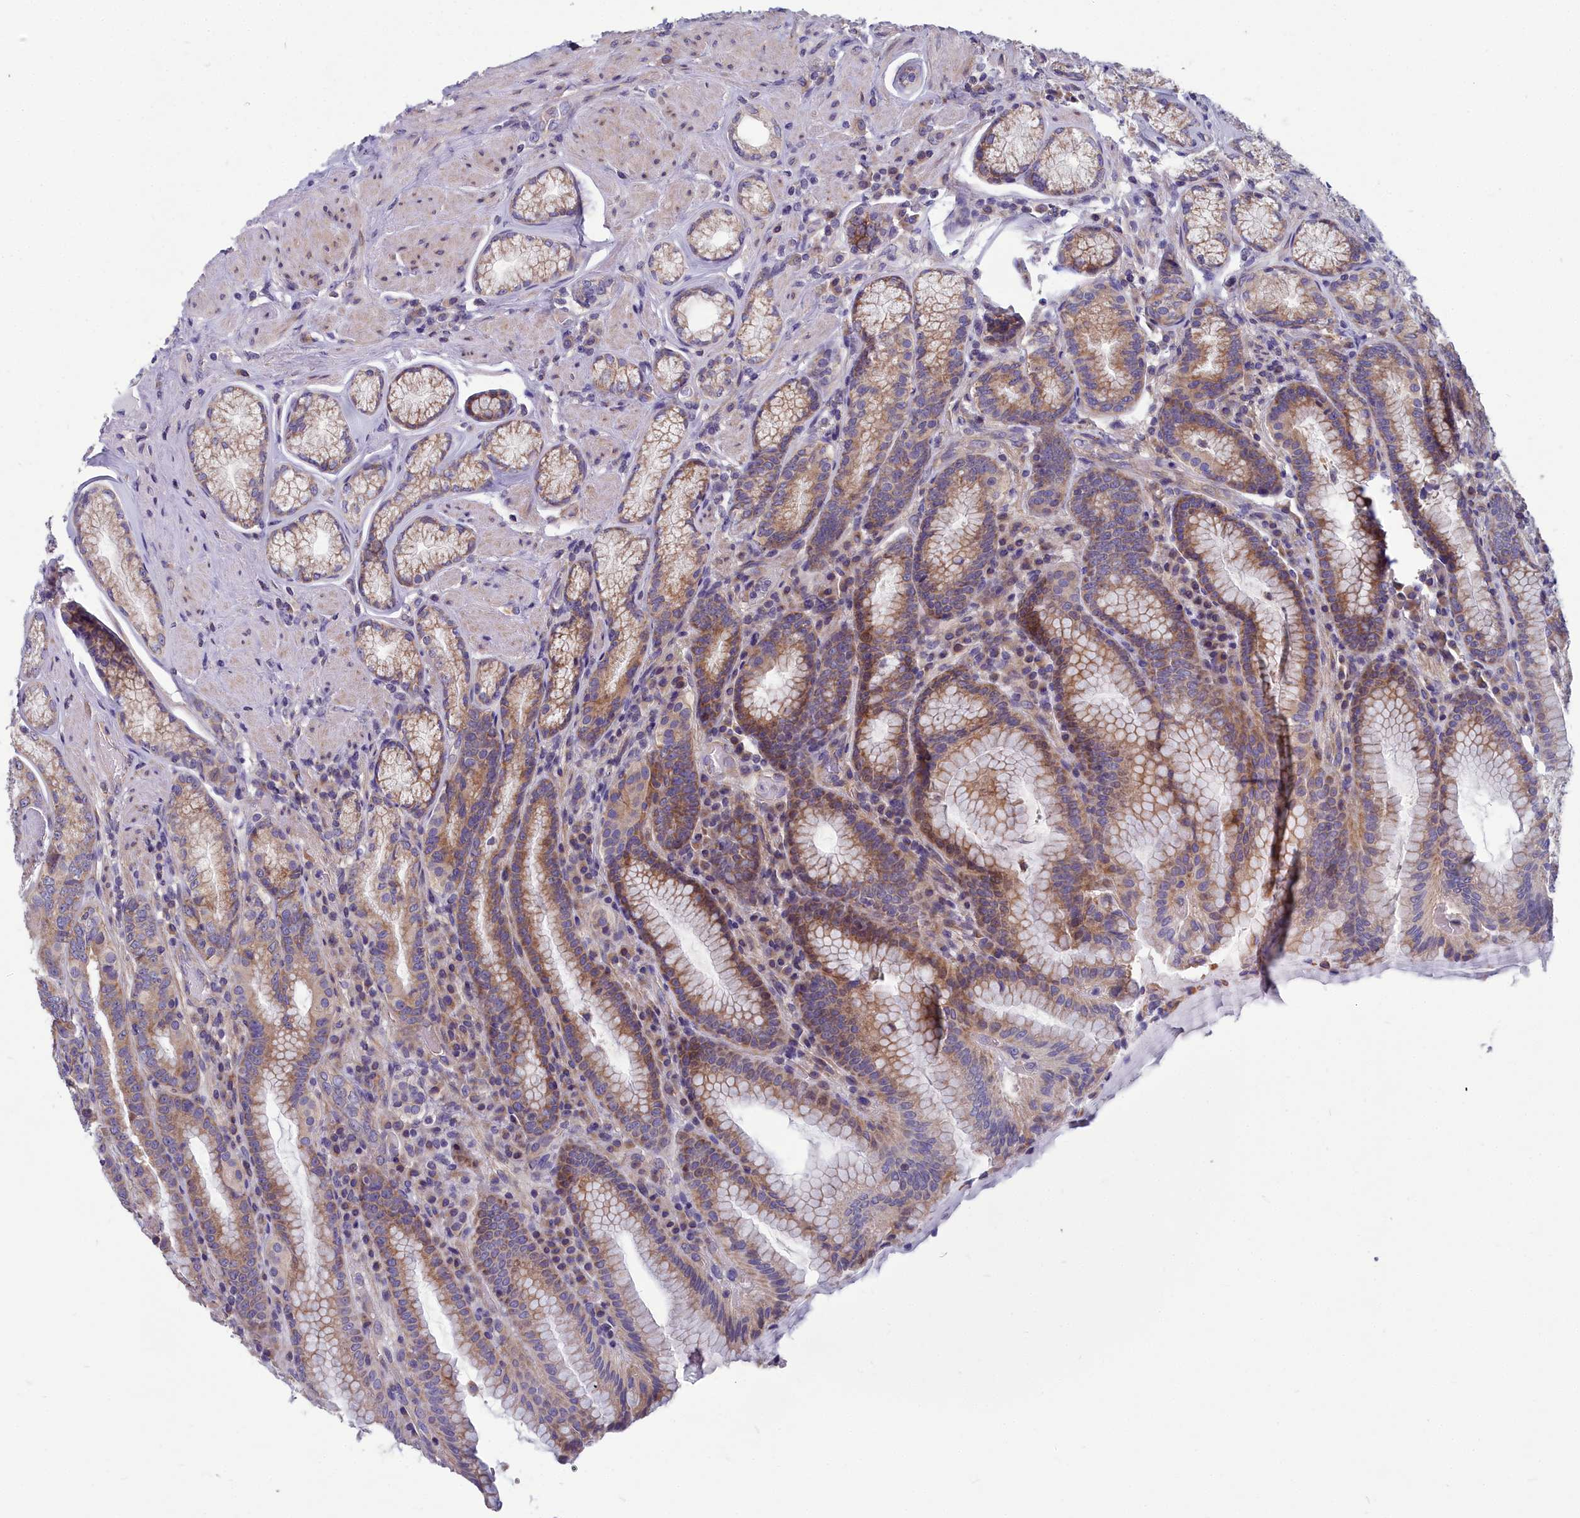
{"staining": {"intensity": "moderate", "quantity": "25%-75%", "location": "cytoplasmic/membranous"}, "tissue": "stomach", "cell_type": "Glandular cells", "image_type": "normal", "snomed": [{"axis": "morphology", "description": "Normal tissue, NOS"}, {"axis": "topography", "description": "Stomach, upper"}, {"axis": "topography", "description": "Stomach, lower"}], "caption": "Stomach stained with DAB immunohistochemistry shows medium levels of moderate cytoplasmic/membranous staining in about 25%-75% of glandular cells.", "gene": "COX20", "patient": {"sex": "female", "age": 76}}